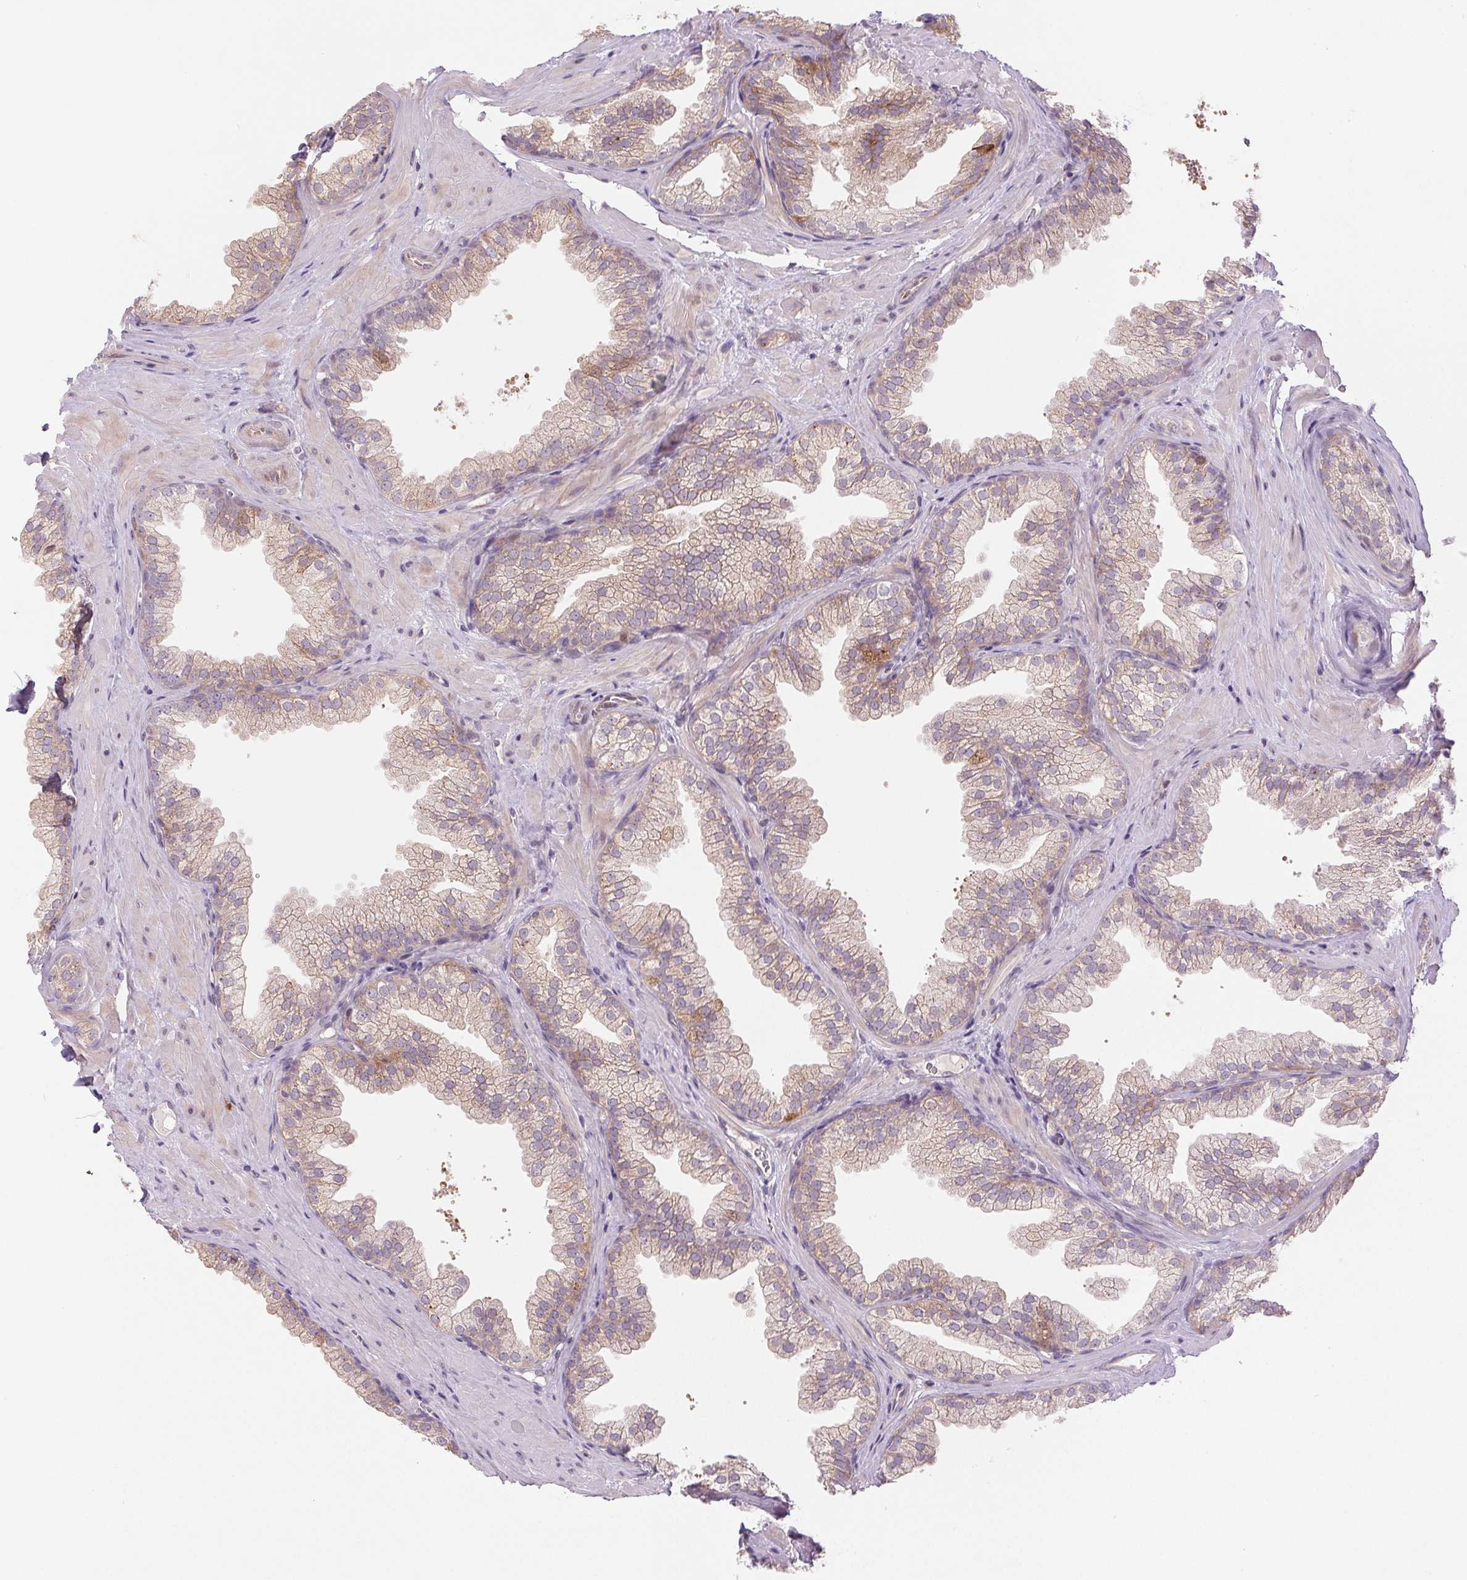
{"staining": {"intensity": "weak", "quantity": "25%-75%", "location": "cytoplasmic/membranous"}, "tissue": "prostate", "cell_type": "Glandular cells", "image_type": "normal", "snomed": [{"axis": "morphology", "description": "Normal tissue, NOS"}, {"axis": "topography", "description": "Prostate"}], "caption": "A brown stain highlights weak cytoplasmic/membranous staining of a protein in glandular cells of benign prostate.", "gene": "METTL17", "patient": {"sex": "male", "age": 37}}